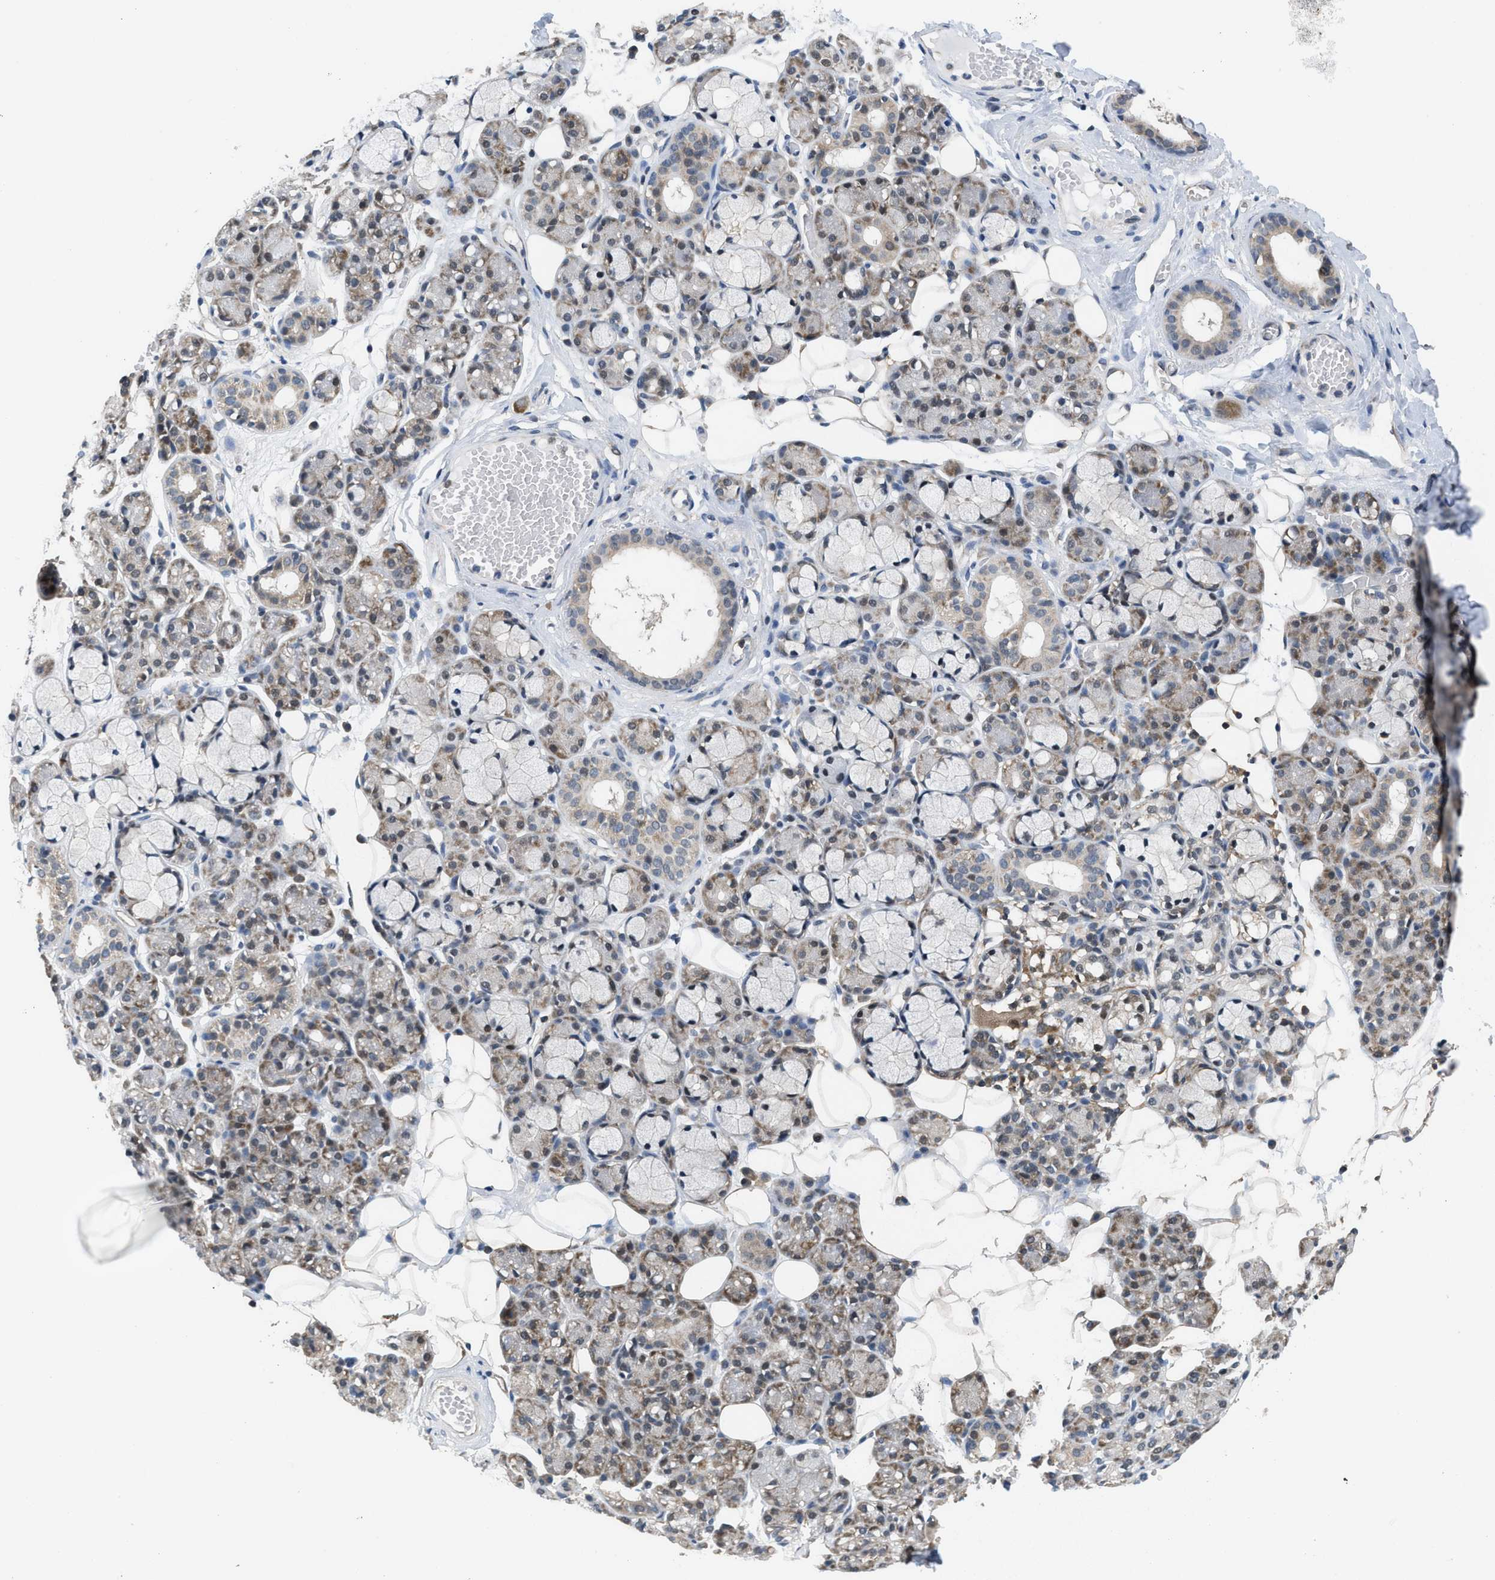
{"staining": {"intensity": "weak", "quantity": "25%-75%", "location": "cytoplasmic/membranous,nuclear"}, "tissue": "salivary gland", "cell_type": "Glandular cells", "image_type": "normal", "snomed": [{"axis": "morphology", "description": "Normal tissue, NOS"}, {"axis": "topography", "description": "Salivary gland"}], "caption": "Protein expression by immunohistochemistry reveals weak cytoplasmic/membranous,nuclear positivity in approximately 25%-75% of glandular cells in unremarkable salivary gland.", "gene": "ATF7IP", "patient": {"sex": "male", "age": 63}}